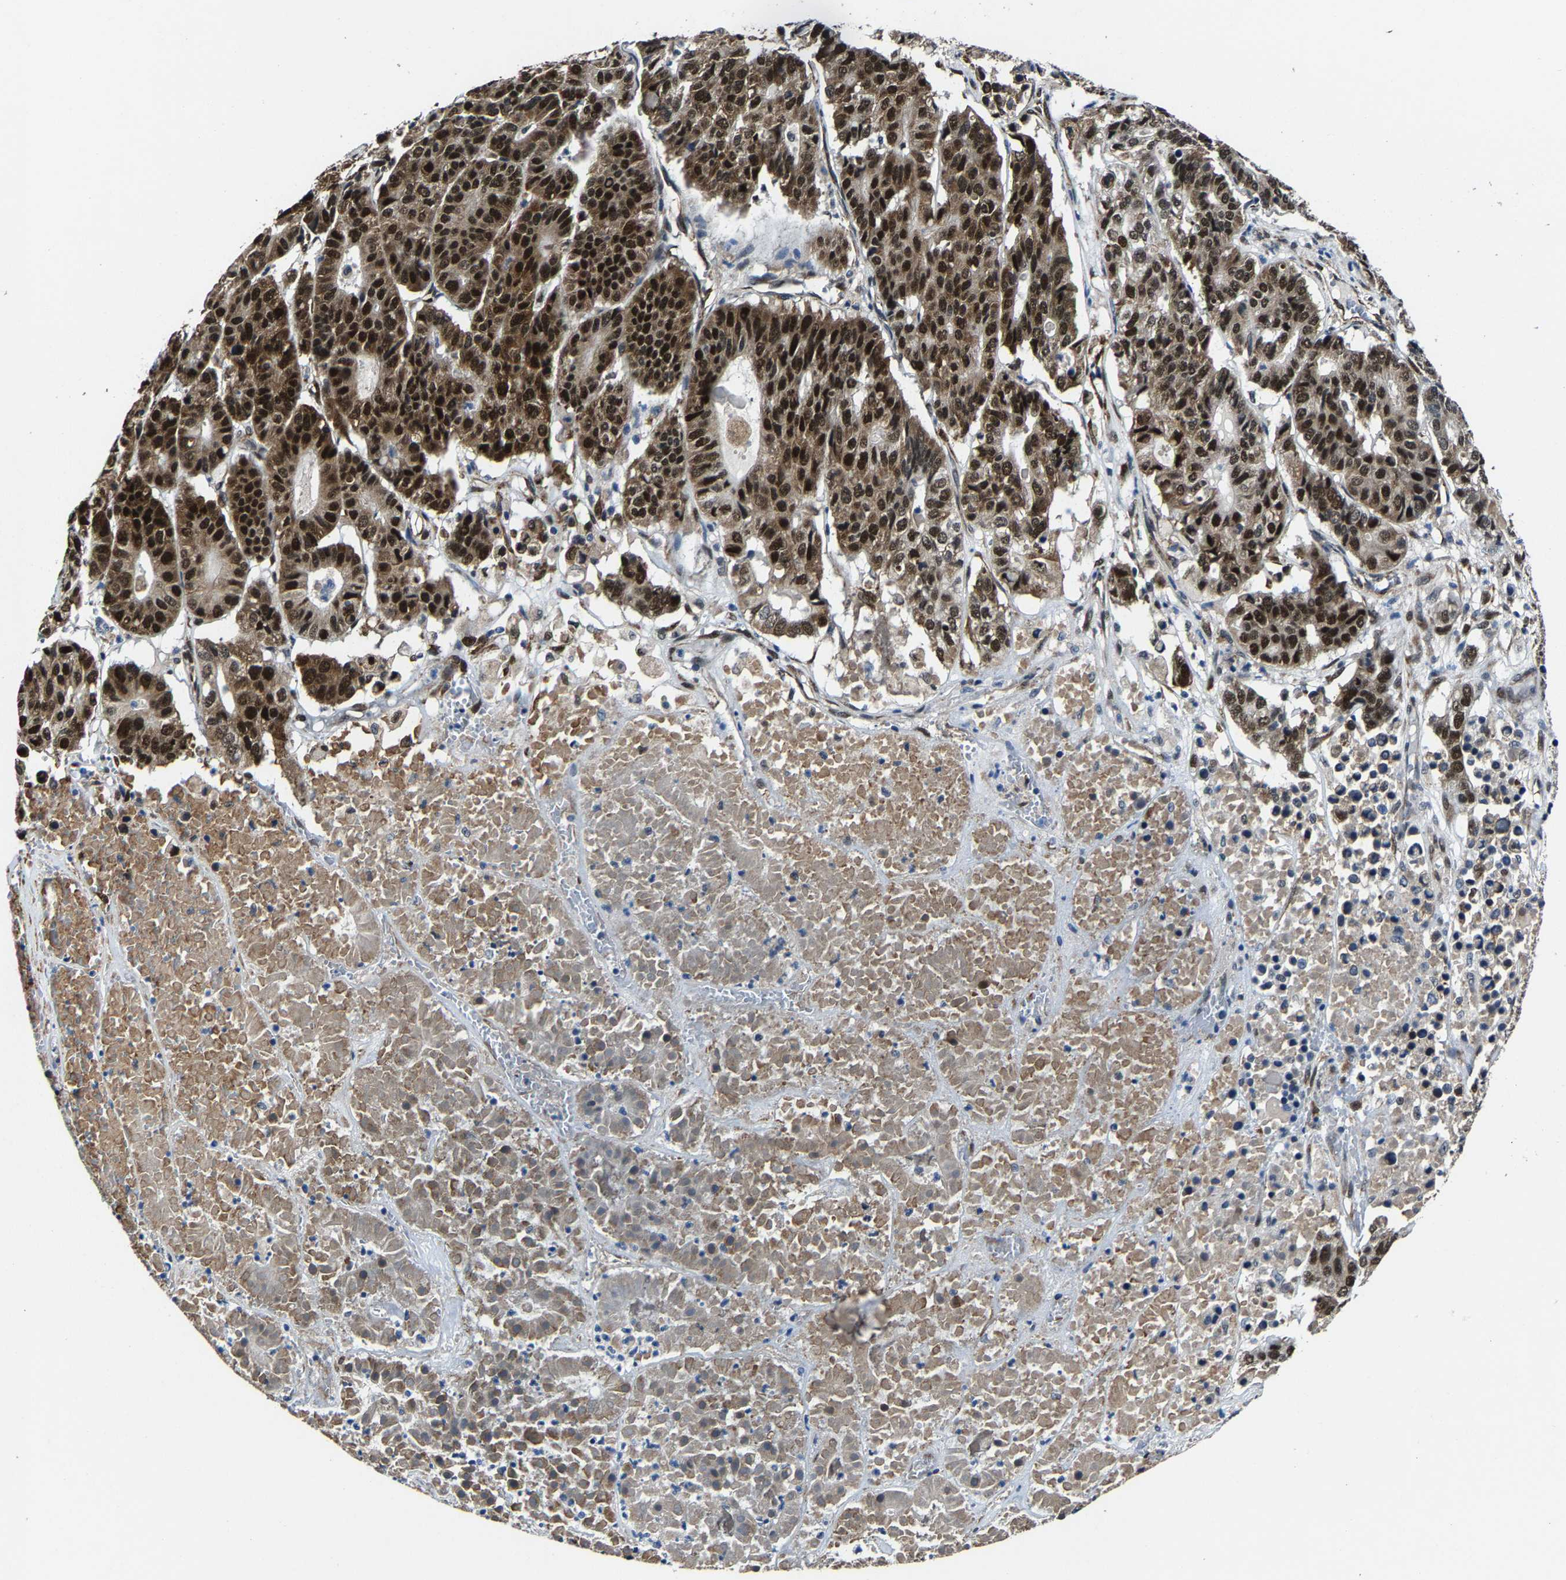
{"staining": {"intensity": "strong", "quantity": ">75%", "location": "cytoplasmic/membranous,nuclear"}, "tissue": "pancreatic cancer", "cell_type": "Tumor cells", "image_type": "cancer", "snomed": [{"axis": "morphology", "description": "Adenocarcinoma, NOS"}, {"axis": "topography", "description": "Pancreas"}], "caption": "Pancreatic cancer (adenocarcinoma) stained for a protein (brown) reveals strong cytoplasmic/membranous and nuclear positive positivity in about >75% of tumor cells.", "gene": "METTL1", "patient": {"sex": "male", "age": 50}}